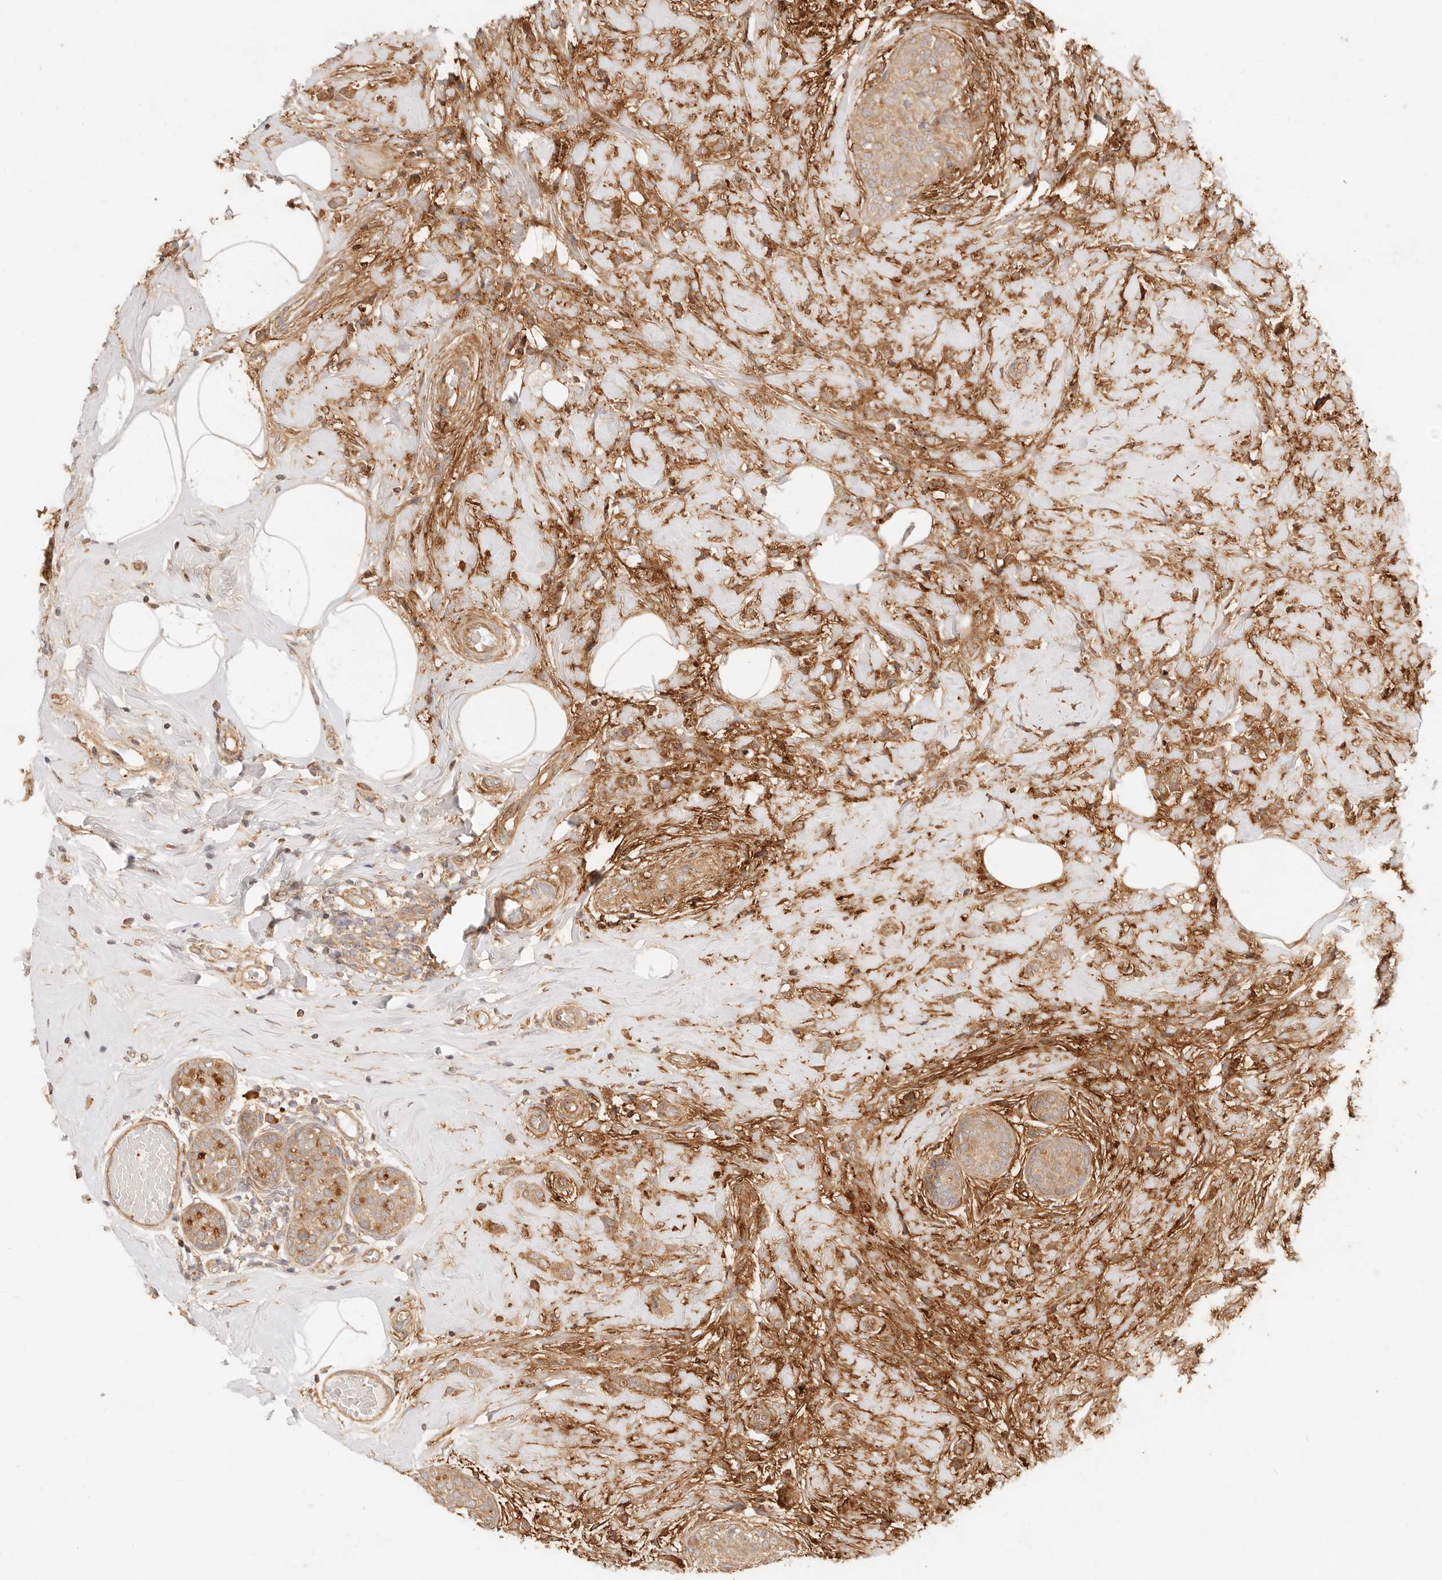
{"staining": {"intensity": "moderate", "quantity": ">75%", "location": "cytoplasmic/membranous"}, "tissue": "breast cancer", "cell_type": "Tumor cells", "image_type": "cancer", "snomed": [{"axis": "morphology", "description": "Lobular carcinoma, in situ"}, {"axis": "morphology", "description": "Lobular carcinoma"}, {"axis": "topography", "description": "Breast"}], "caption": "Tumor cells demonstrate moderate cytoplasmic/membranous positivity in approximately >75% of cells in lobular carcinoma (breast).", "gene": "UBXN10", "patient": {"sex": "female", "age": 41}}